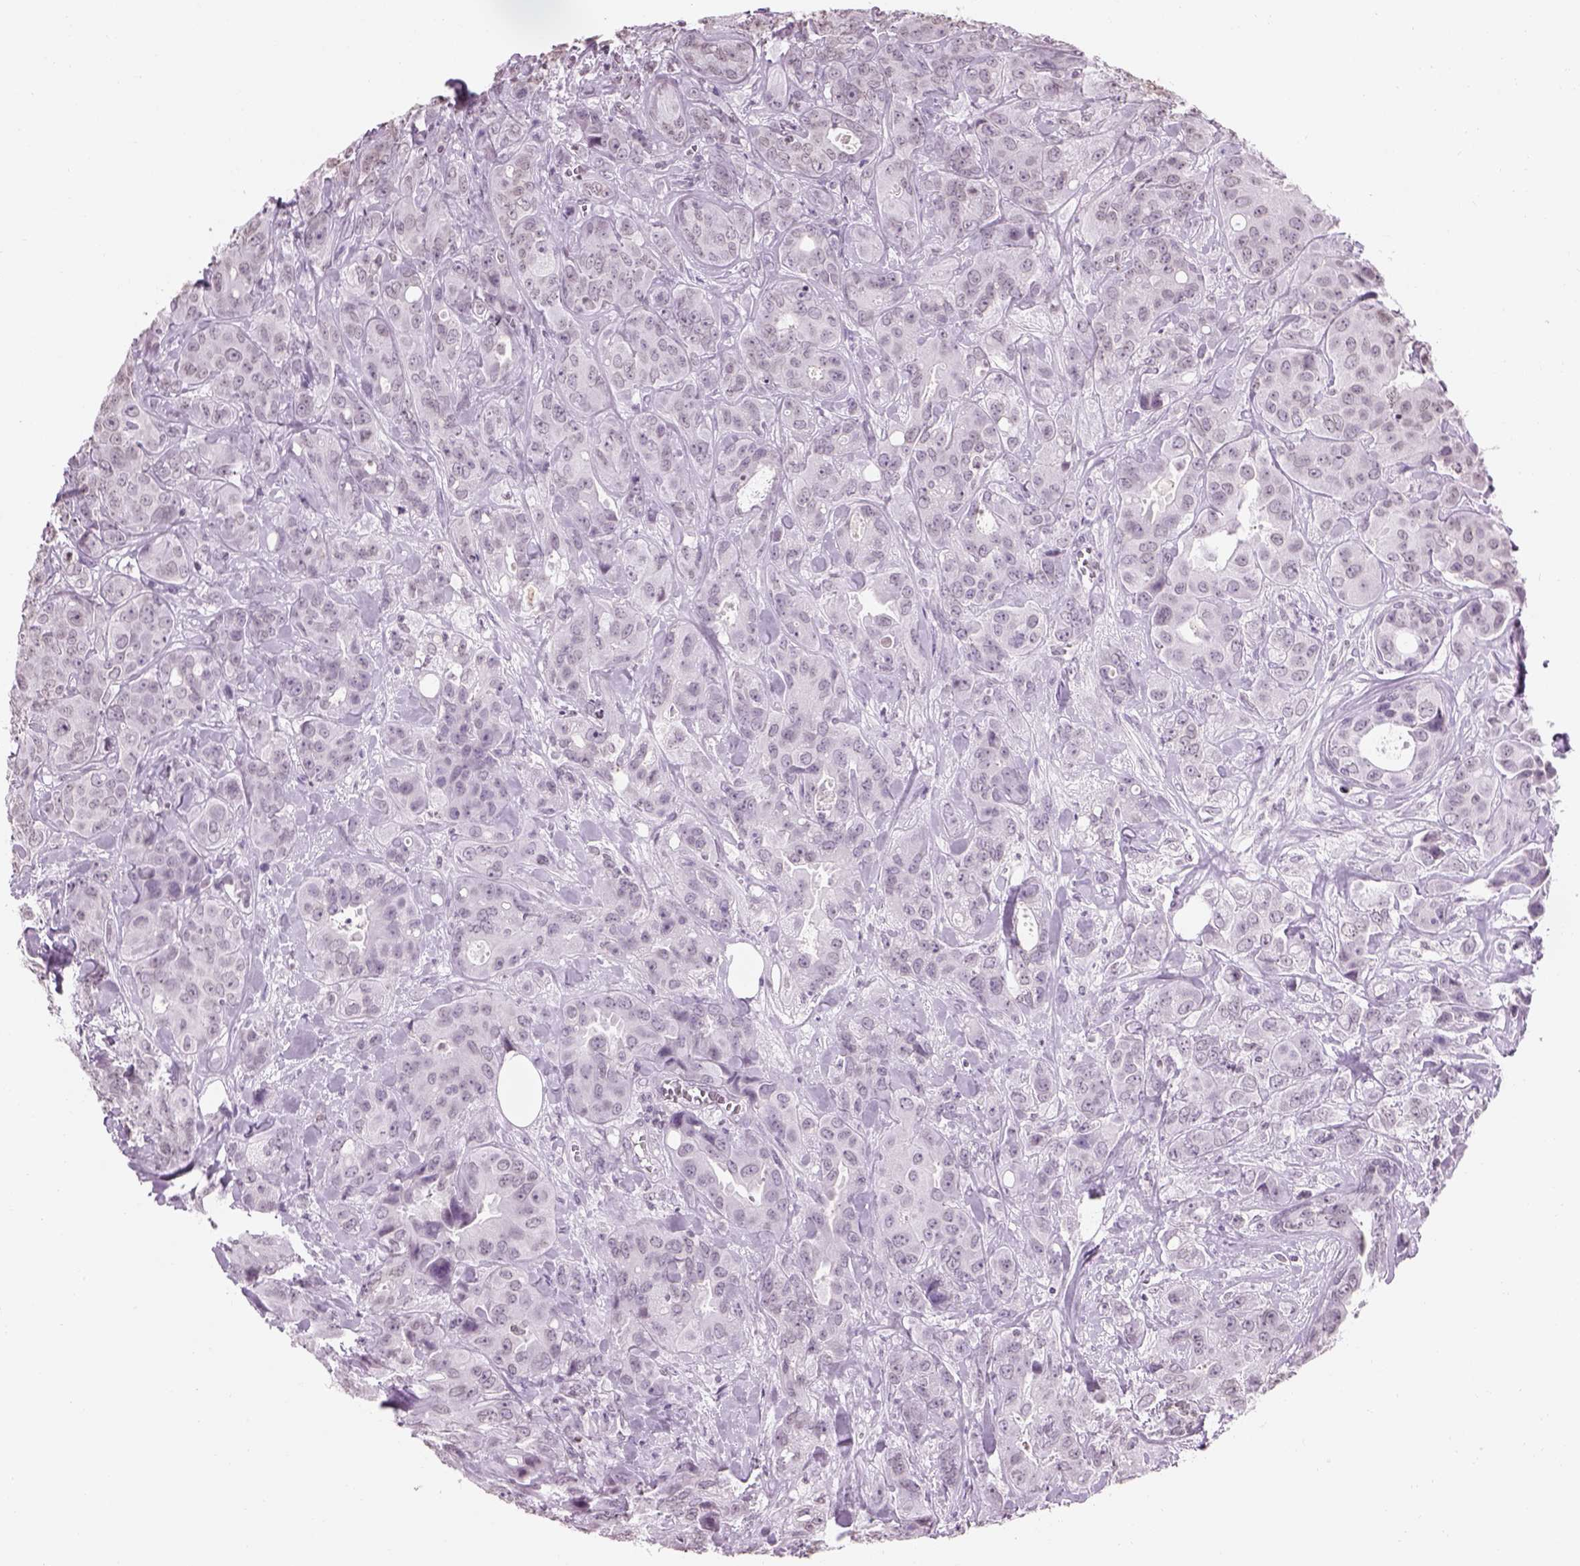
{"staining": {"intensity": "negative", "quantity": "none", "location": "none"}, "tissue": "breast cancer", "cell_type": "Tumor cells", "image_type": "cancer", "snomed": [{"axis": "morphology", "description": "Duct carcinoma"}, {"axis": "topography", "description": "Breast"}], "caption": "Immunohistochemistry (IHC) photomicrograph of neoplastic tissue: breast cancer (intraductal carcinoma) stained with DAB displays no significant protein positivity in tumor cells.", "gene": "BARHL1", "patient": {"sex": "female", "age": 43}}